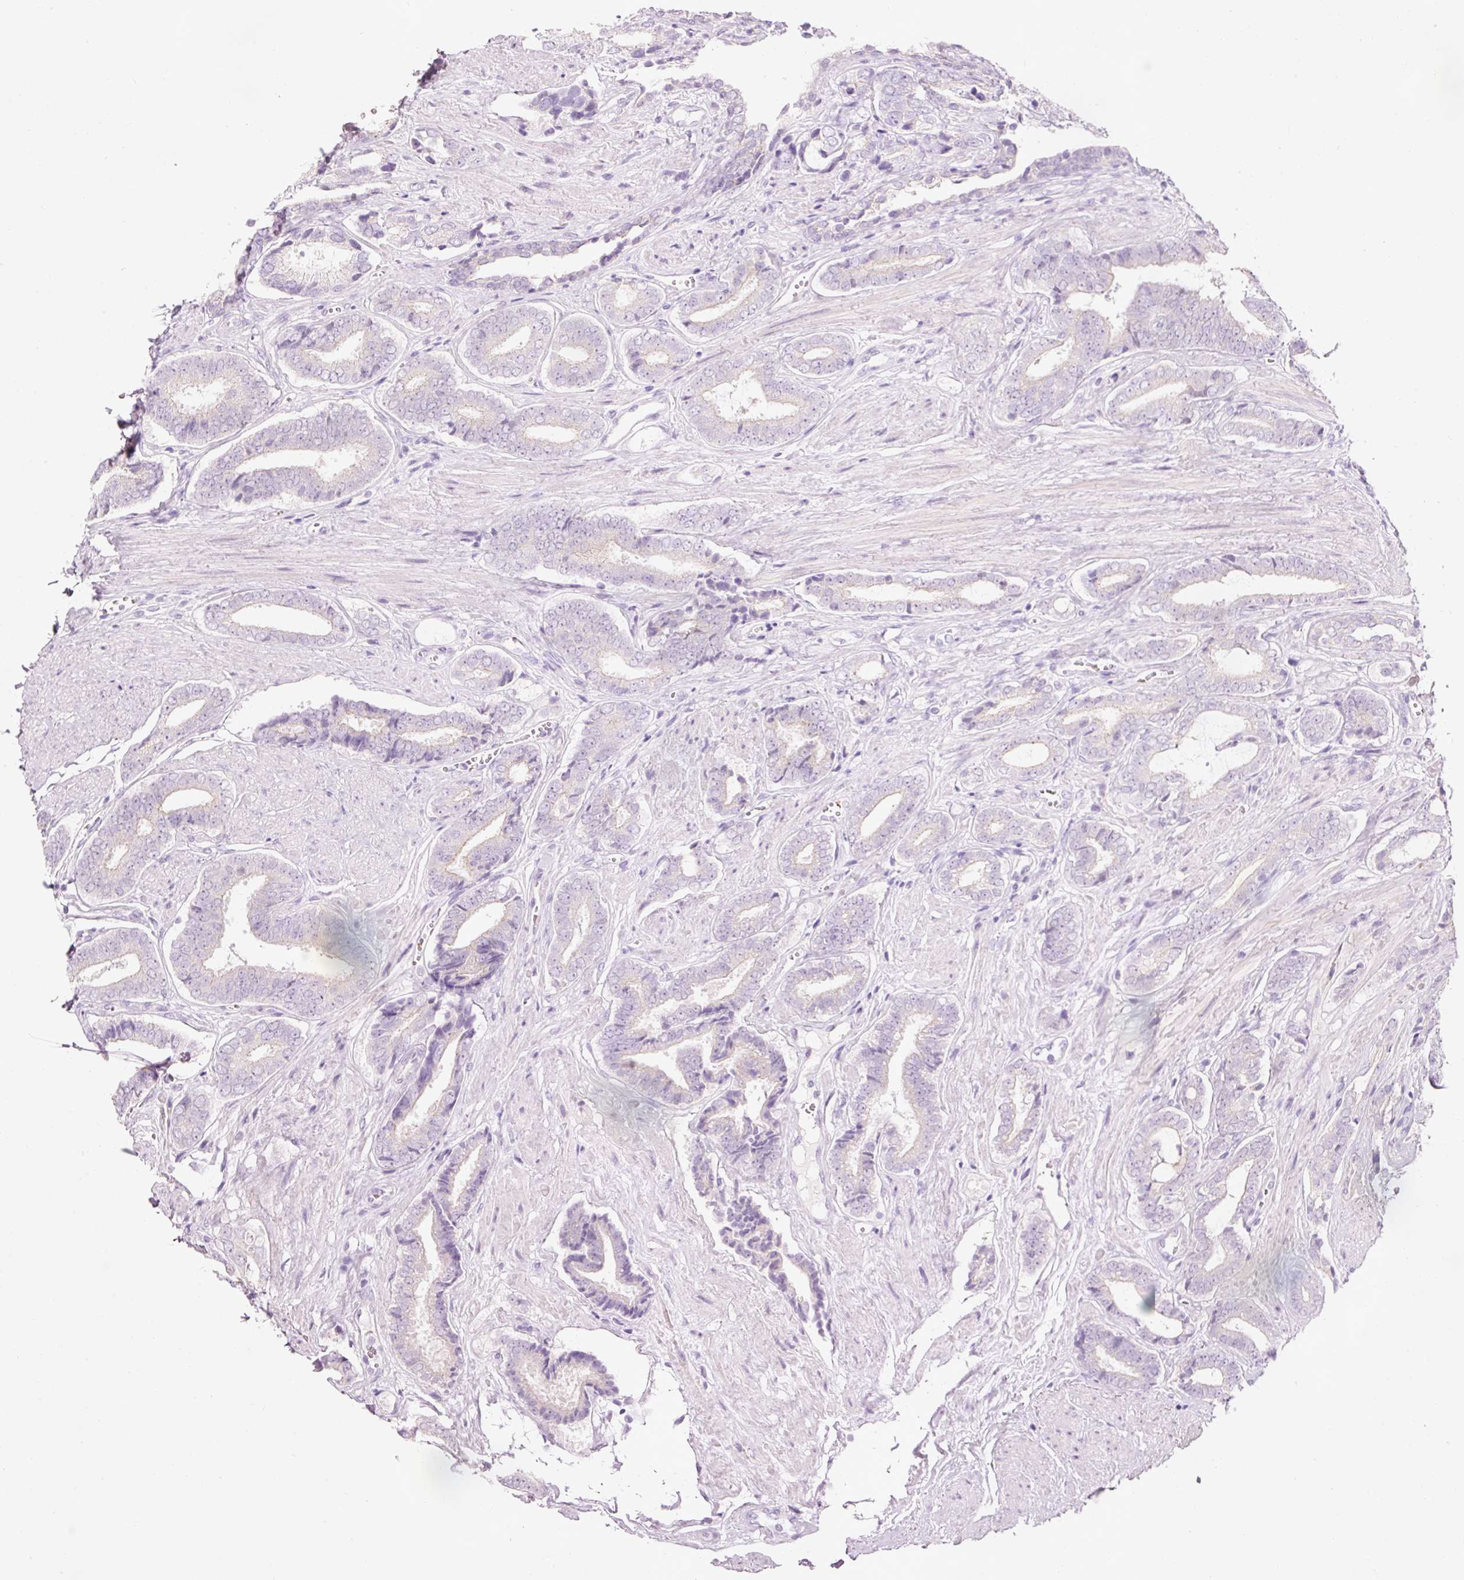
{"staining": {"intensity": "negative", "quantity": "none", "location": "none"}, "tissue": "prostate cancer", "cell_type": "Tumor cells", "image_type": "cancer", "snomed": [{"axis": "morphology", "description": "Adenocarcinoma, NOS"}, {"axis": "topography", "description": "Prostate and seminal vesicle, NOS"}], "caption": "Immunohistochemical staining of human prostate cancer shows no significant expression in tumor cells. Nuclei are stained in blue.", "gene": "DHRS11", "patient": {"sex": "male", "age": 76}}